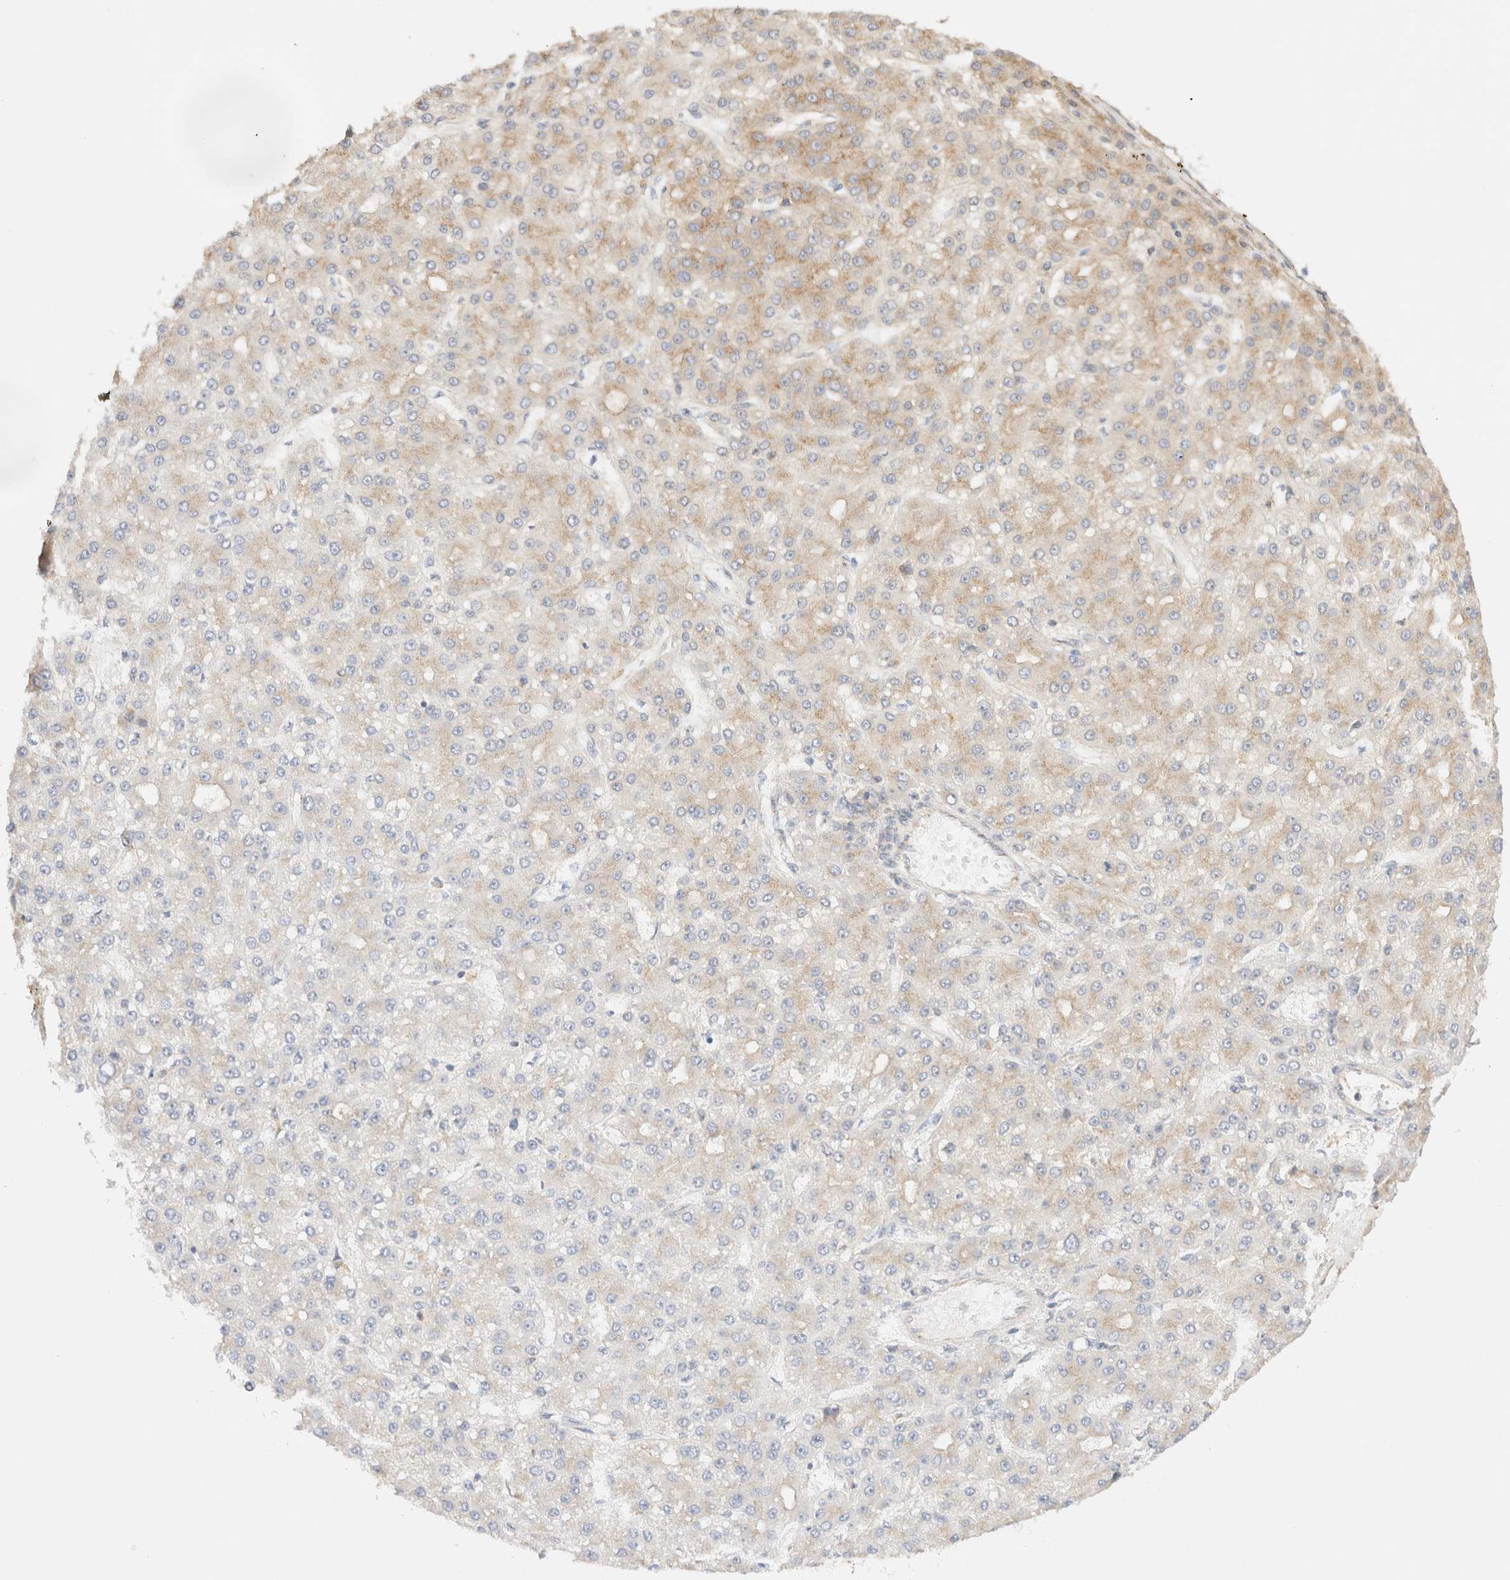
{"staining": {"intensity": "weak", "quantity": "<25%", "location": "cytoplasmic/membranous"}, "tissue": "liver cancer", "cell_type": "Tumor cells", "image_type": "cancer", "snomed": [{"axis": "morphology", "description": "Carcinoma, Hepatocellular, NOS"}, {"axis": "topography", "description": "Liver"}], "caption": "Image shows no protein positivity in tumor cells of liver cancer (hepatocellular carcinoma) tissue. Brightfield microscopy of immunohistochemistry stained with DAB (brown) and hematoxylin (blue), captured at high magnification.", "gene": "RABEP1", "patient": {"sex": "male", "age": 67}}